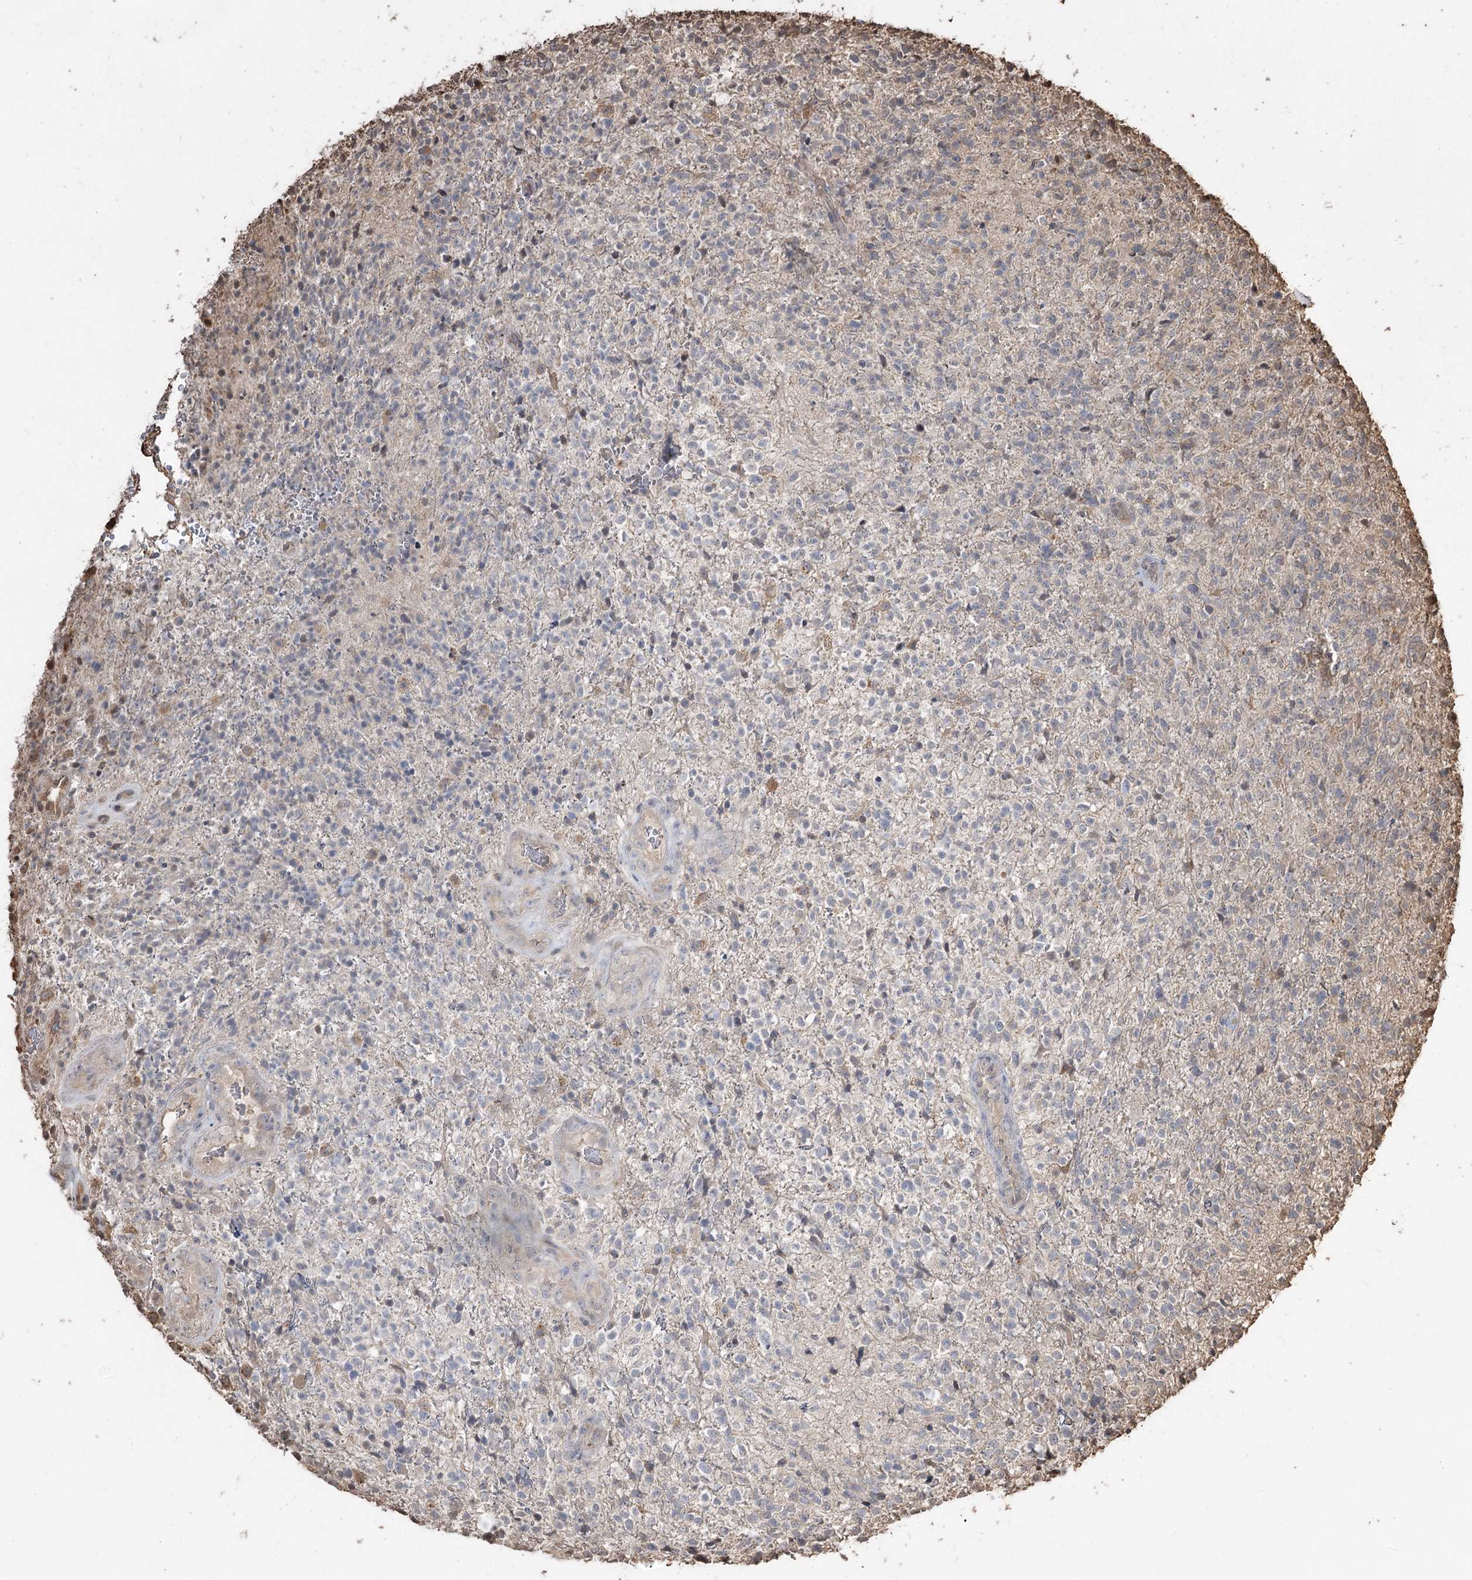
{"staining": {"intensity": "negative", "quantity": "none", "location": "none"}, "tissue": "glioma", "cell_type": "Tumor cells", "image_type": "cancer", "snomed": [{"axis": "morphology", "description": "Glioma, malignant, High grade"}, {"axis": "topography", "description": "Brain"}], "caption": "Human high-grade glioma (malignant) stained for a protein using IHC demonstrates no positivity in tumor cells.", "gene": "PLCH1", "patient": {"sex": "male", "age": 56}}